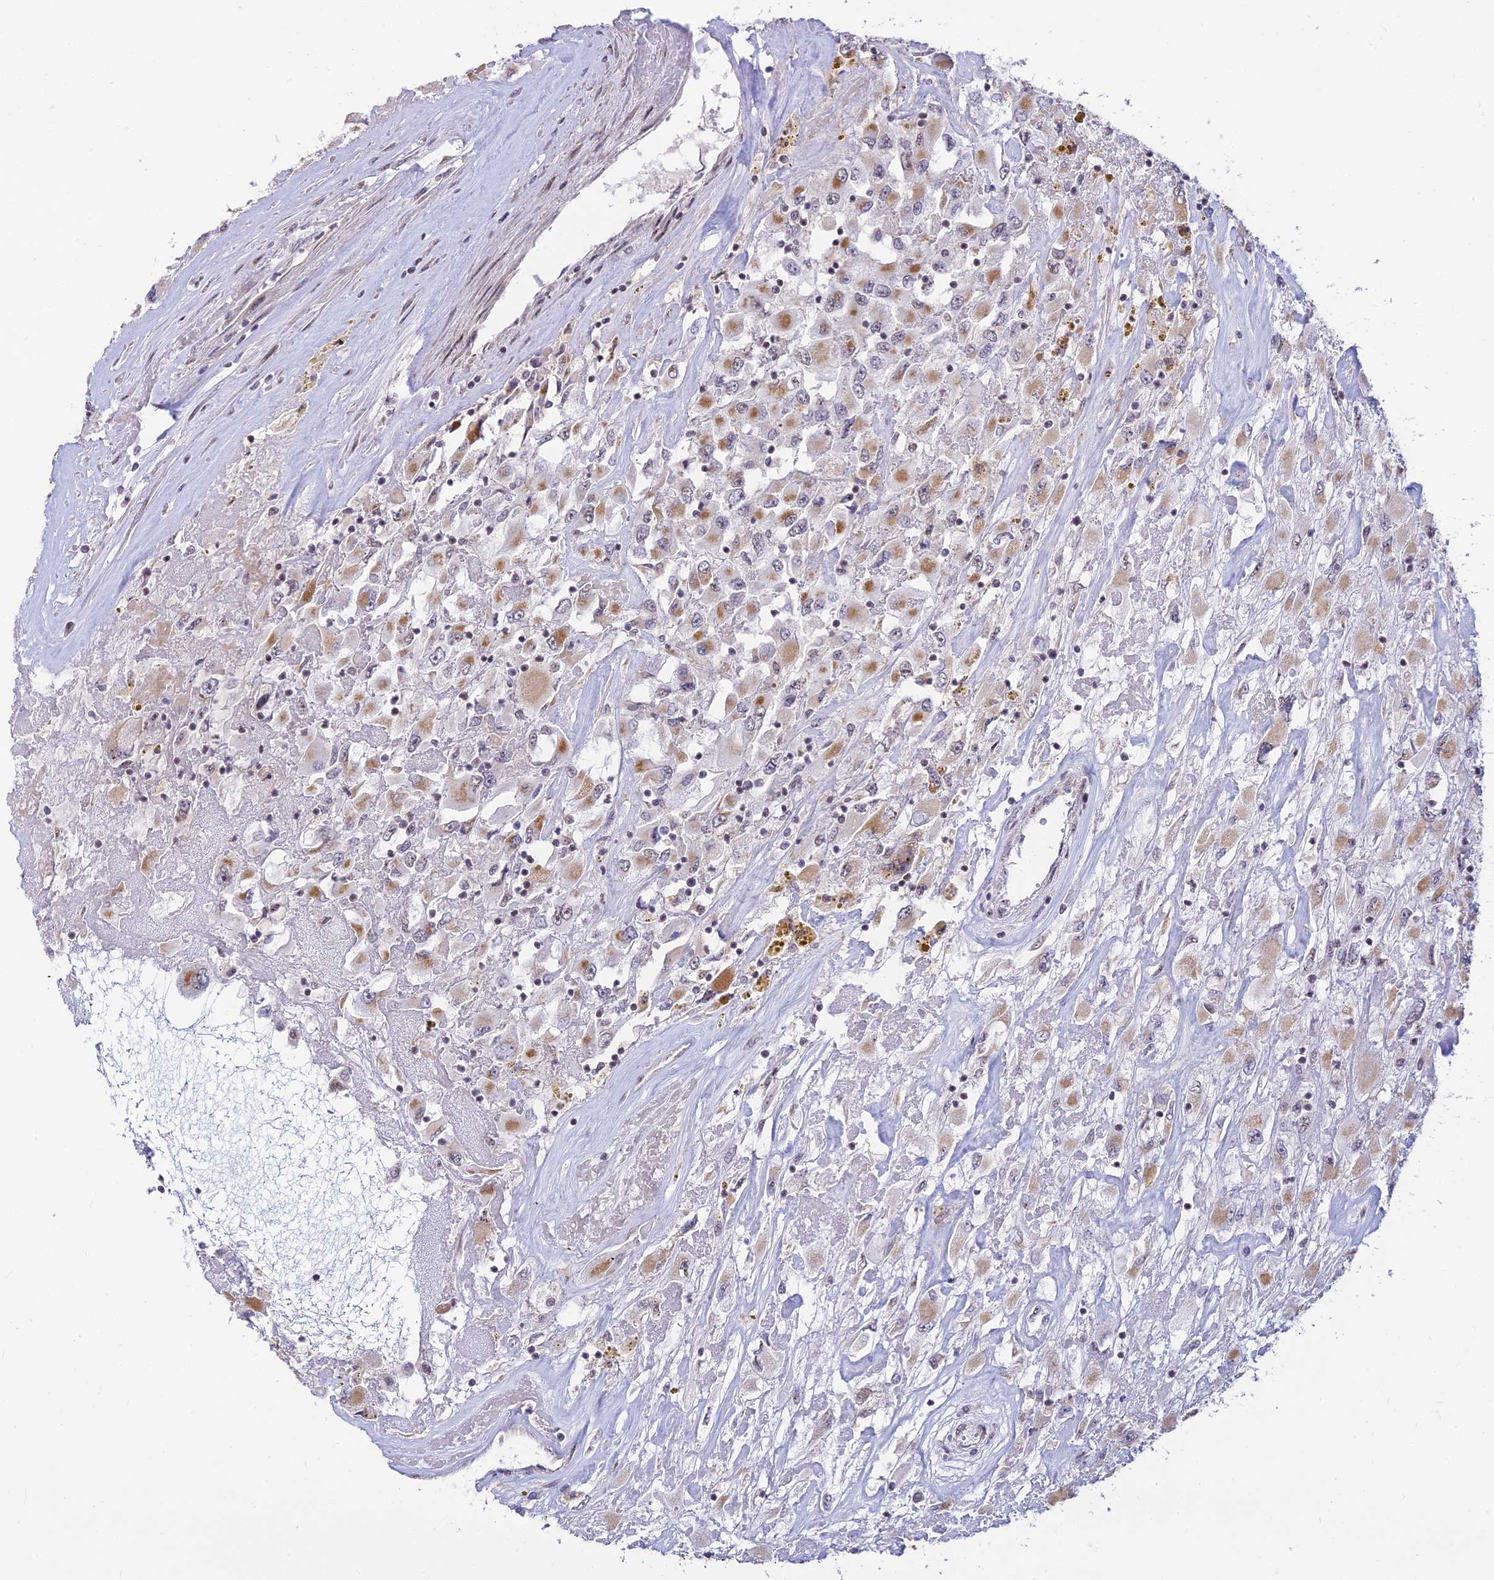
{"staining": {"intensity": "moderate", "quantity": "<25%", "location": "cytoplasmic/membranous"}, "tissue": "renal cancer", "cell_type": "Tumor cells", "image_type": "cancer", "snomed": [{"axis": "morphology", "description": "Adenocarcinoma, NOS"}, {"axis": "topography", "description": "Kidney"}], "caption": "The photomicrograph shows a brown stain indicating the presence of a protein in the cytoplasmic/membranous of tumor cells in renal cancer (adenocarcinoma). (Brightfield microscopy of DAB IHC at high magnification).", "gene": "MICOS13", "patient": {"sex": "female", "age": 52}}